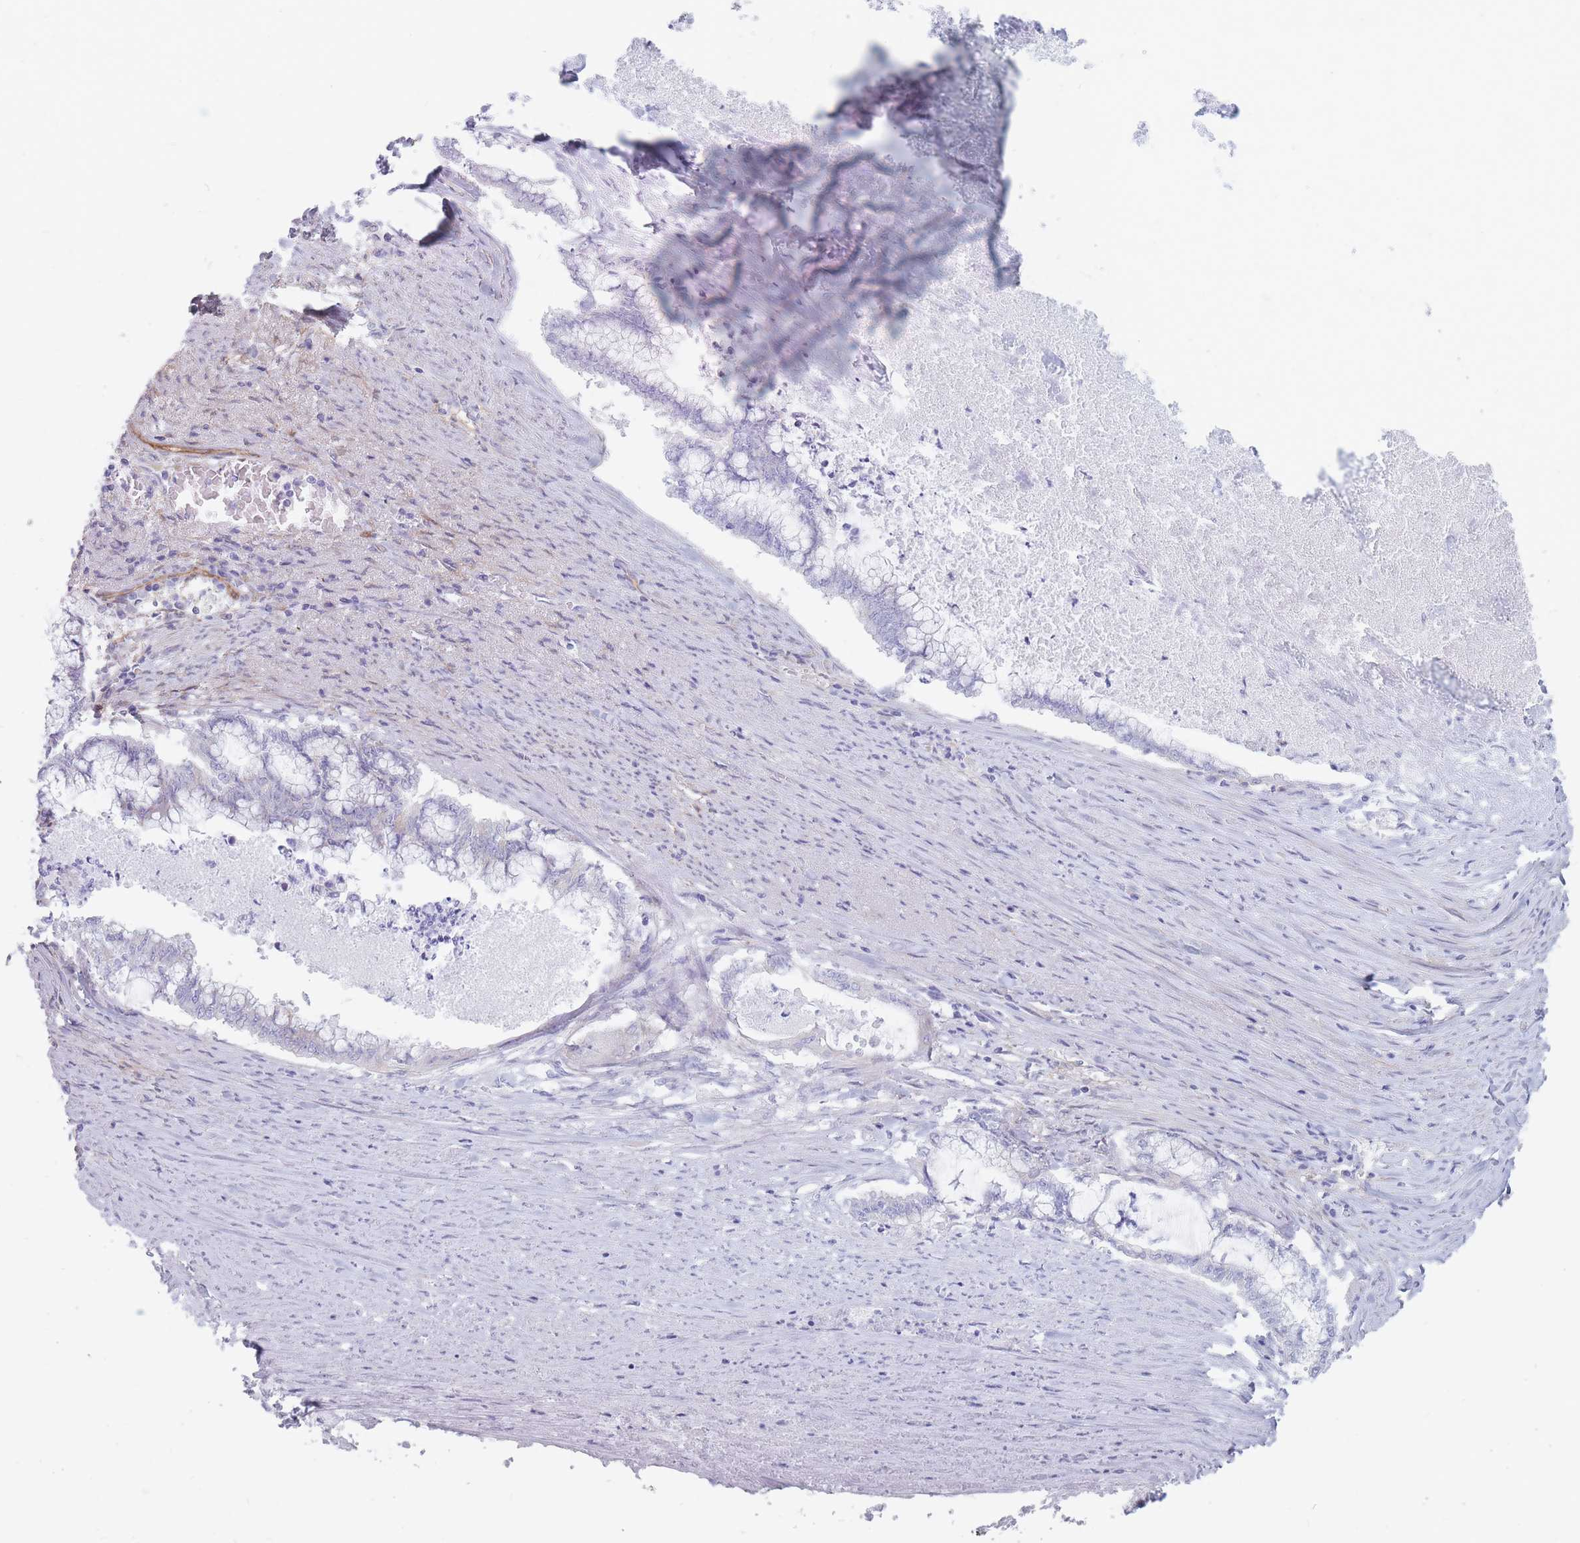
{"staining": {"intensity": "negative", "quantity": "none", "location": "none"}, "tissue": "endometrial cancer", "cell_type": "Tumor cells", "image_type": "cancer", "snomed": [{"axis": "morphology", "description": "Adenocarcinoma, NOS"}, {"axis": "topography", "description": "Endometrium"}], "caption": "The image displays no significant positivity in tumor cells of endometrial adenocarcinoma.", "gene": "PLPP1", "patient": {"sex": "female", "age": 79}}